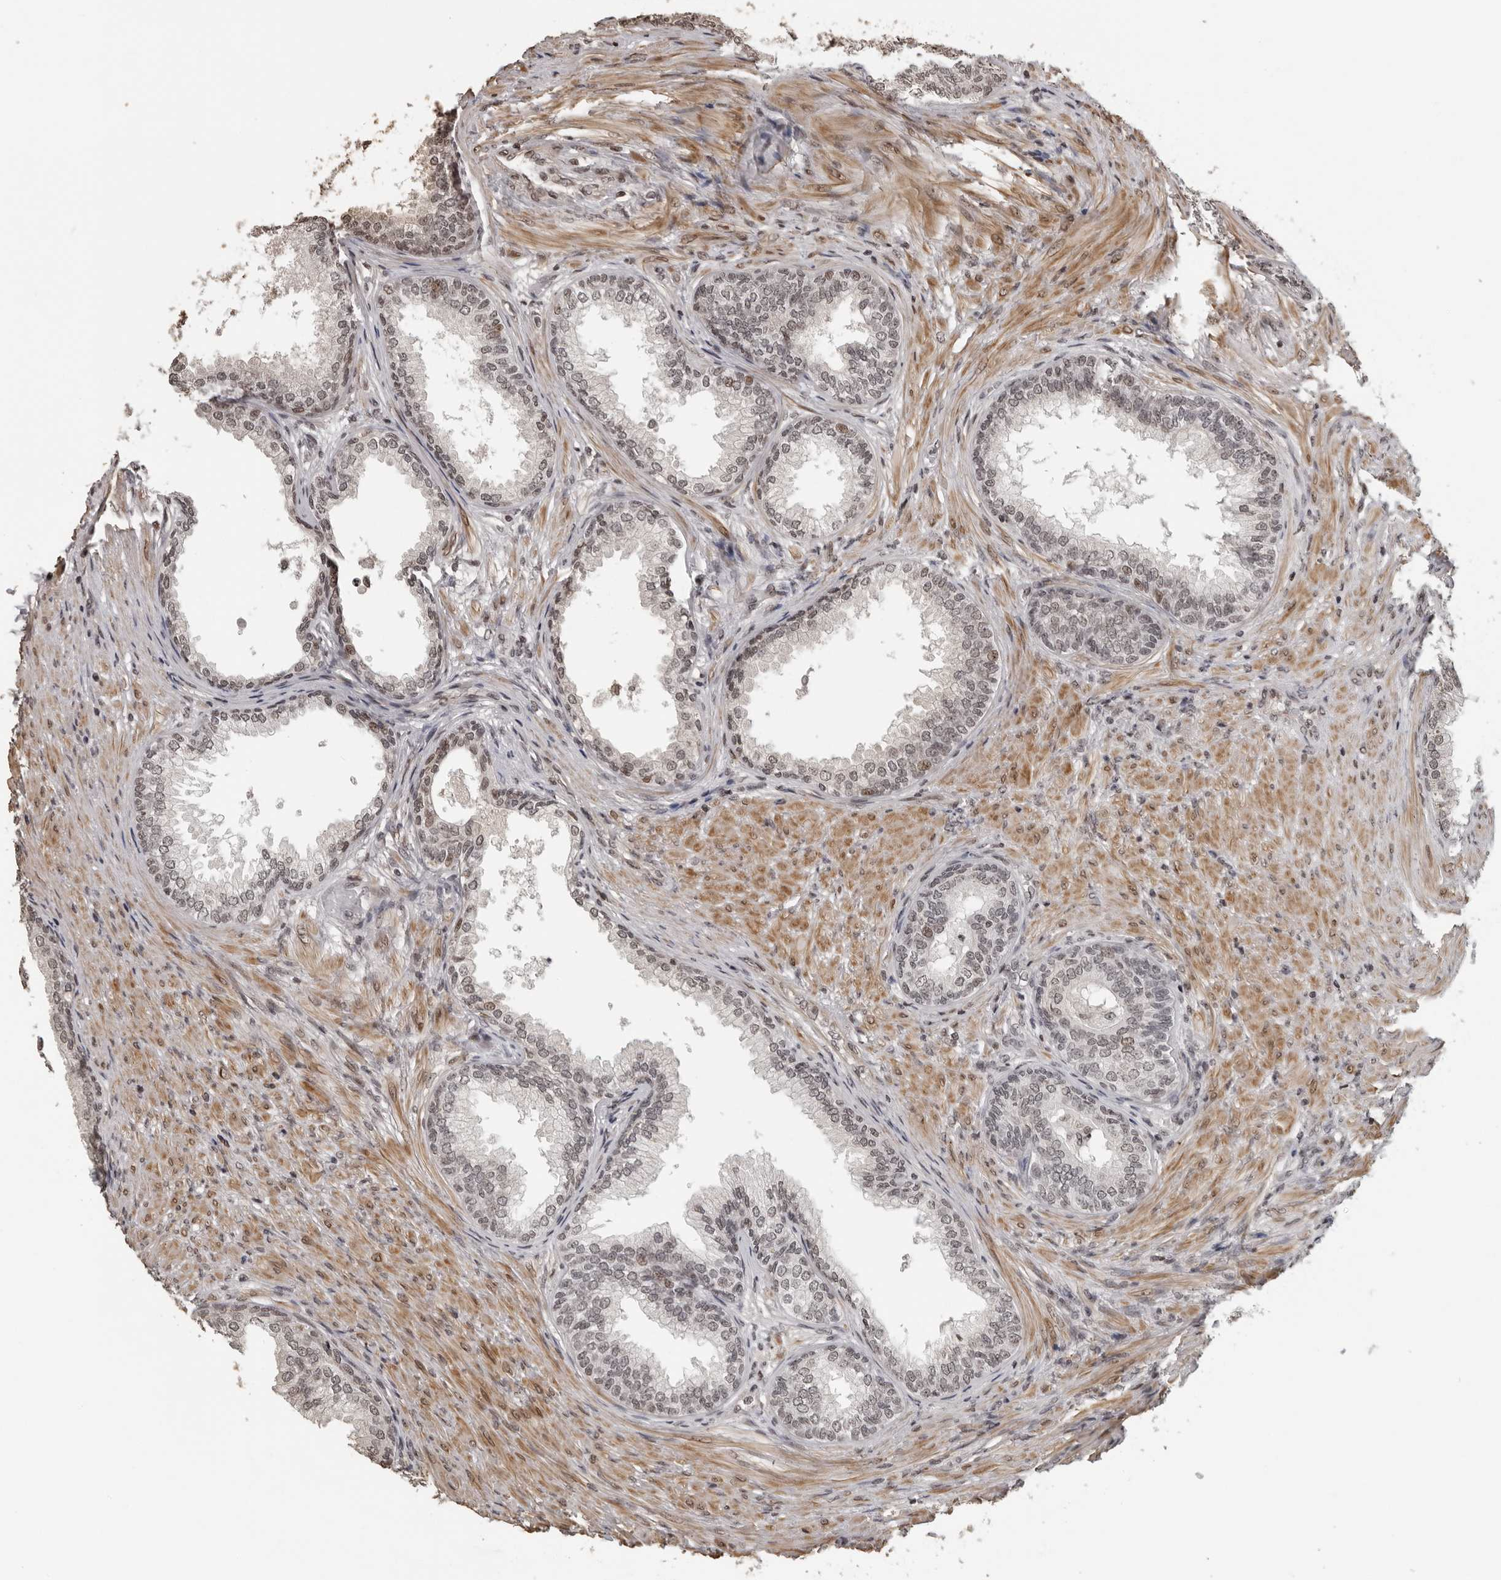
{"staining": {"intensity": "weak", "quantity": ">75%", "location": "nuclear"}, "tissue": "prostate", "cell_type": "Glandular cells", "image_type": "normal", "snomed": [{"axis": "morphology", "description": "Normal tissue, NOS"}, {"axis": "topography", "description": "Prostate"}], "caption": "IHC (DAB (3,3'-diaminobenzidine)) staining of normal prostate demonstrates weak nuclear protein staining in approximately >75% of glandular cells.", "gene": "ORC1", "patient": {"sex": "male", "age": 76}}